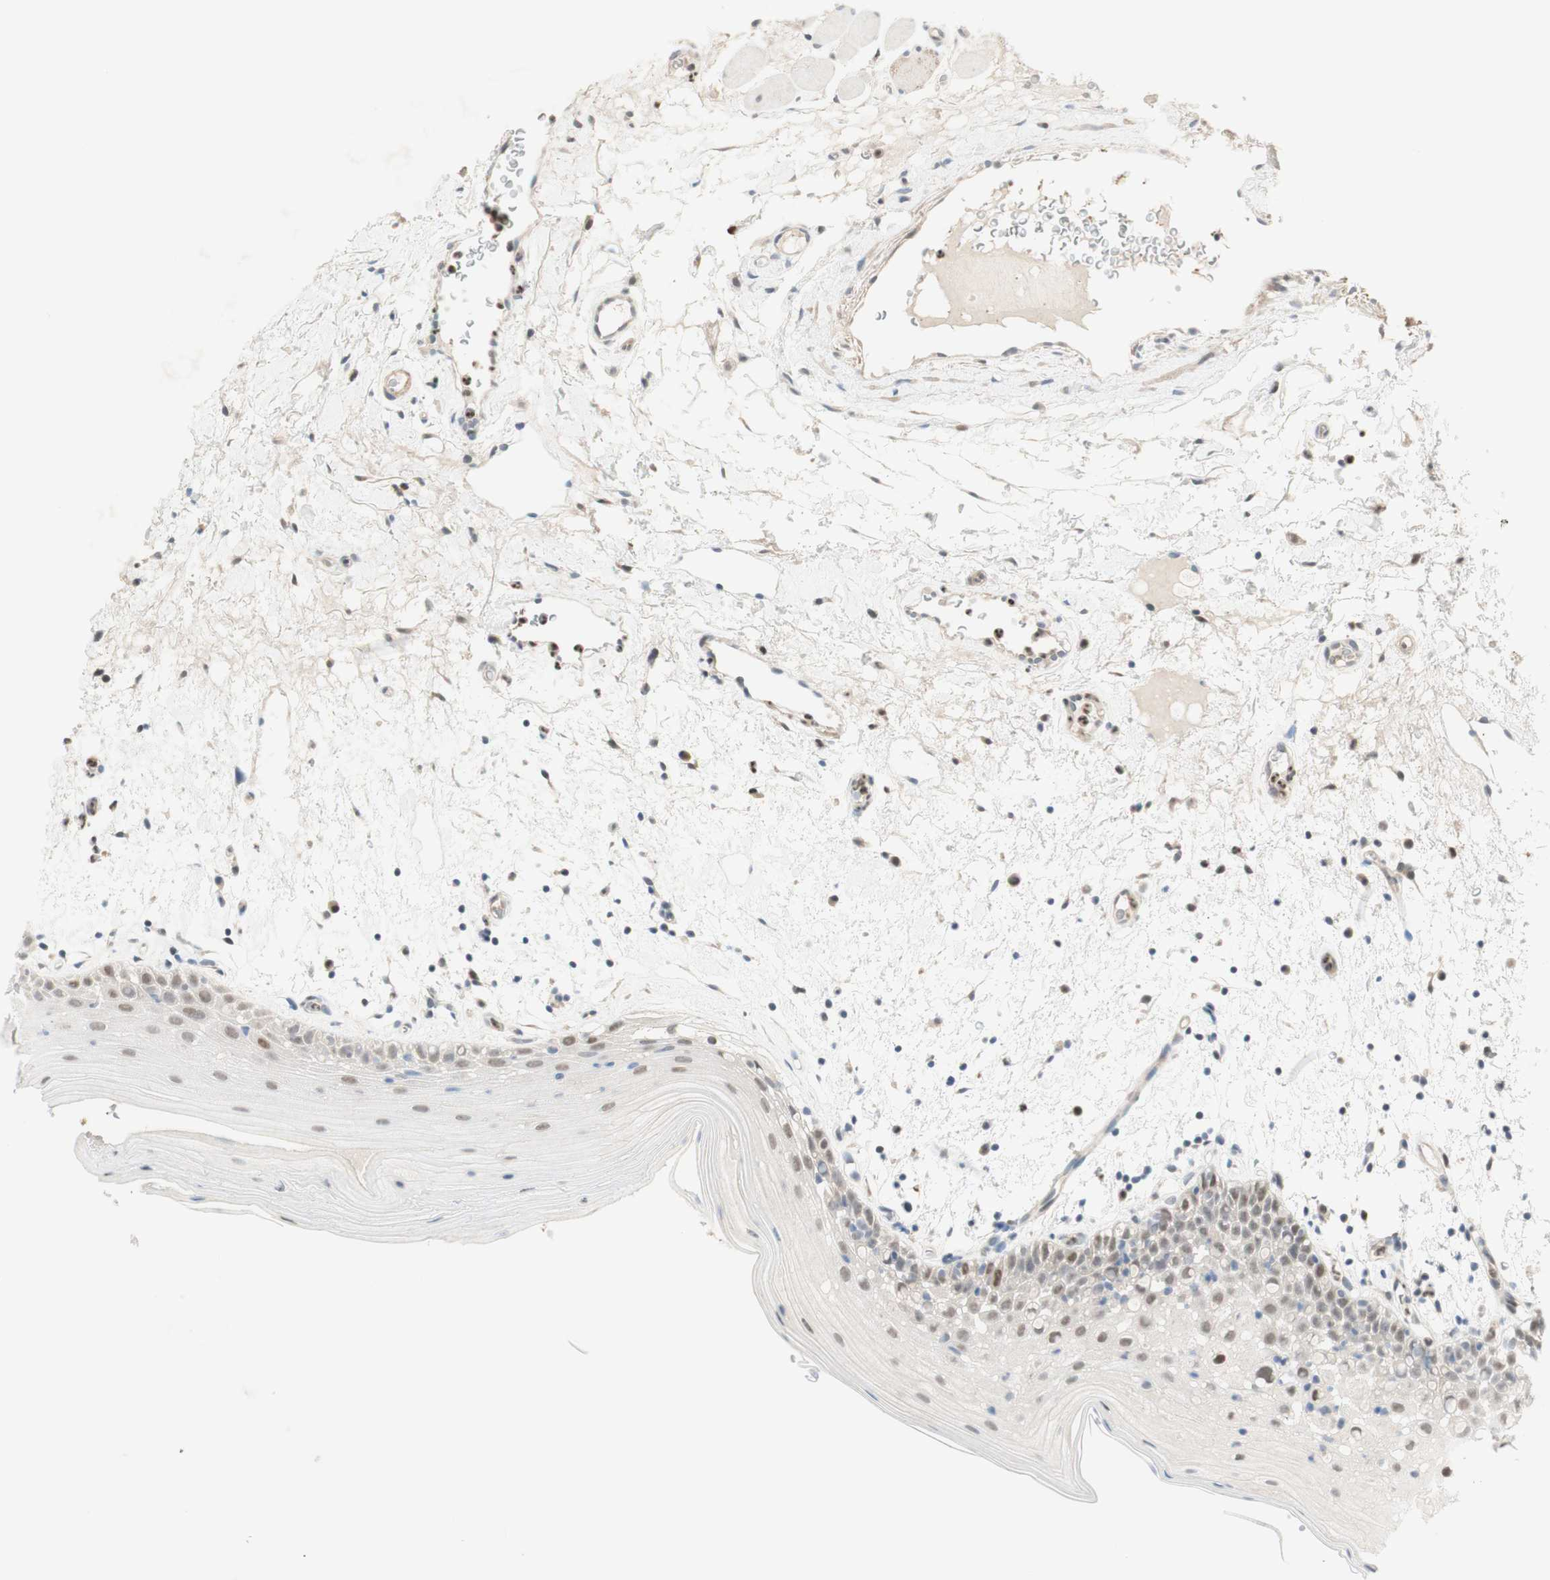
{"staining": {"intensity": "weak", "quantity": "25%-75%", "location": "nuclear"}, "tissue": "oral mucosa", "cell_type": "Squamous epithelial cells", "image_type": "normal", "snomed": [{"axis": "morphology", "description": "Normal tissue, NOS"}, {"axis": "morphology", "description": "Squamous cell carcinoma, NOS"}, {"axis": "topography", "description": "Skeletal muscle"}, {"axis": "topography", "description": "Oral tissue"}], "caption": "Squamous epithelial cells demonstrate low levels of weak nuclear expression in about 25%-75% of cells in unremarkable human oral mucosa. (DAB (3,3'-diaminobenzidine) = brown stain, brightfield microscopy at high magnification).", "gene": "RFNG", "patient": {"sex": "male", "age": 71}}